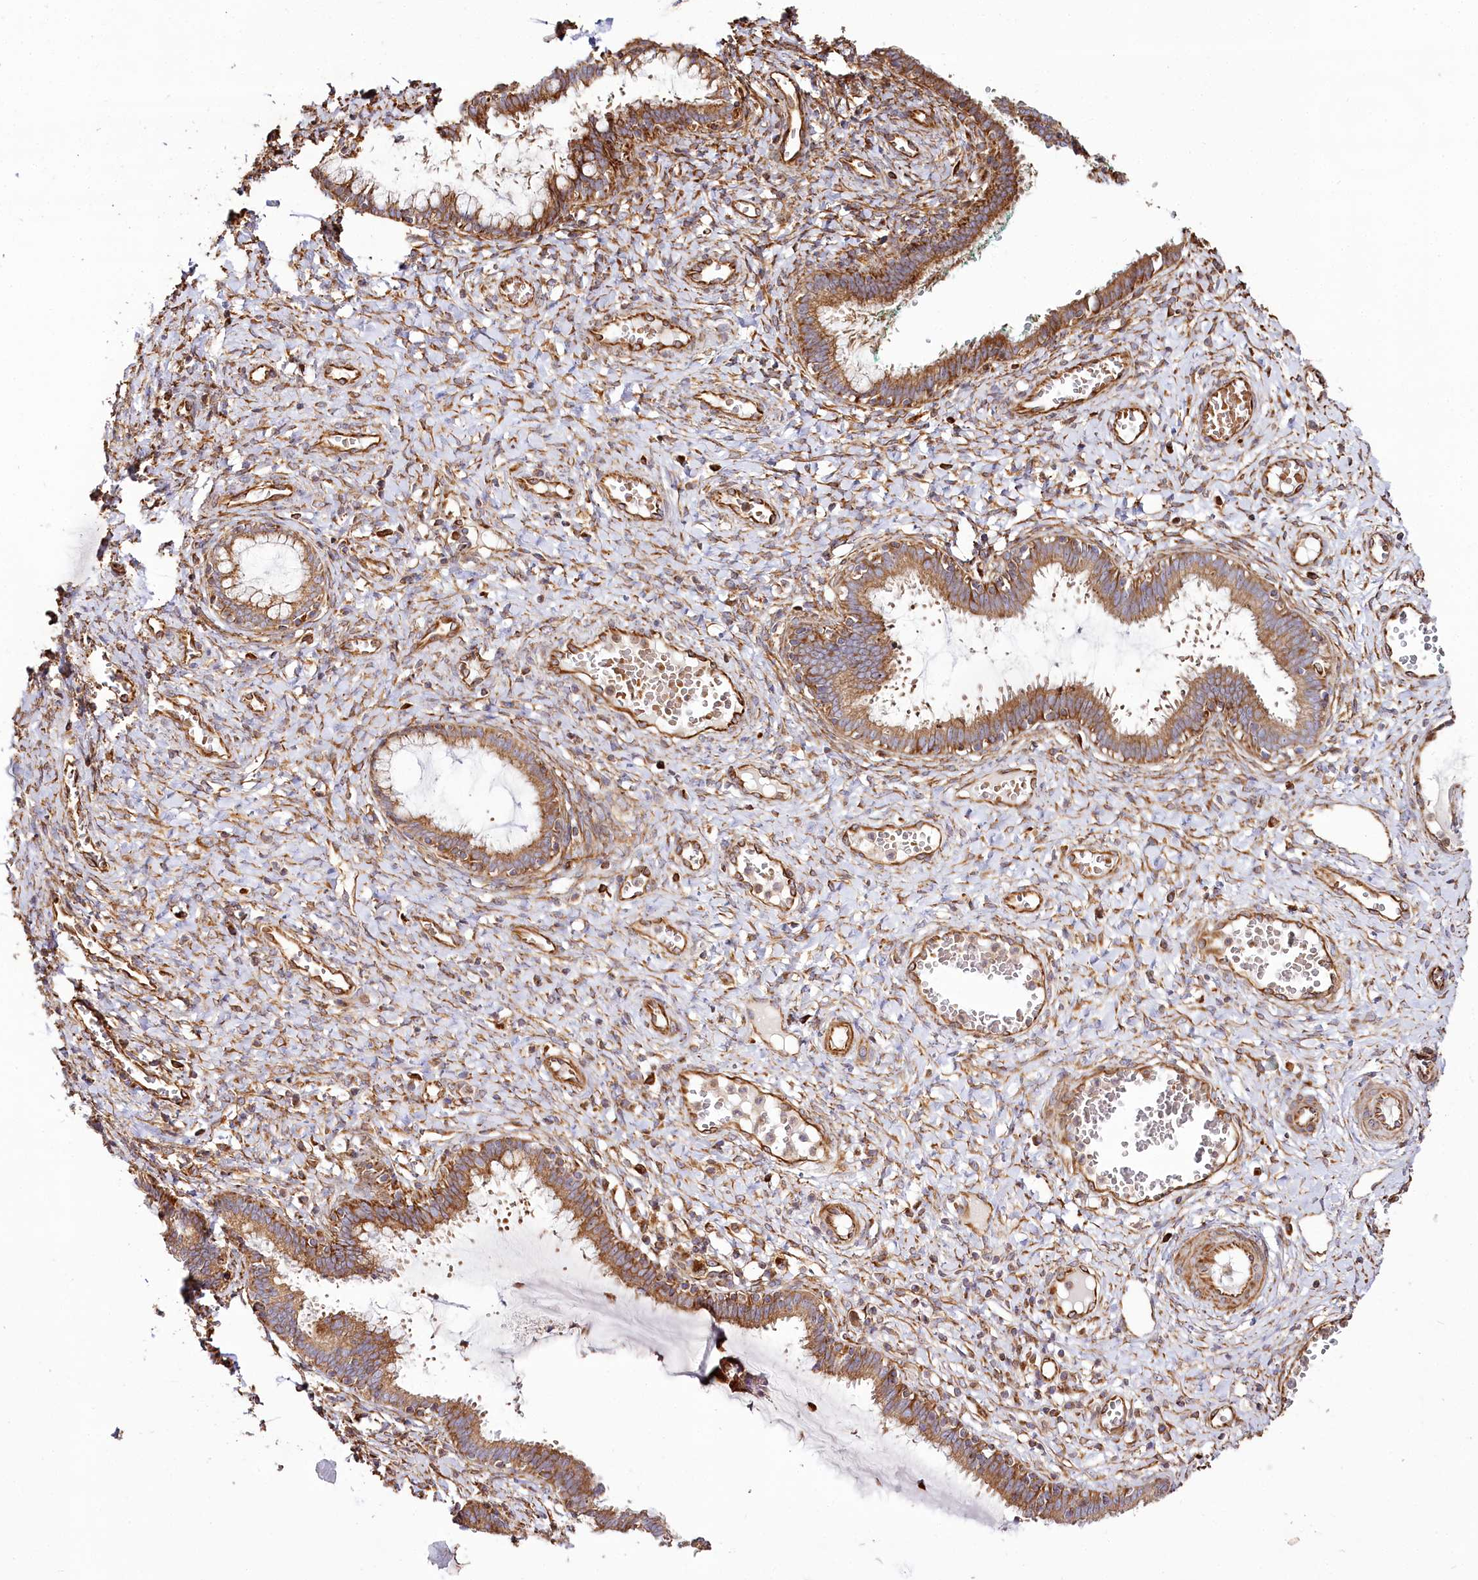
{"staining": {"intensity": "moderate", "quantity": ">75%", "location": "cytoplasmic/membranous"}, "tissue": "cervix", "cell_type": "Glandular cells", "image_type": "normal", "snomed": [{"axis": "morphology", "description": "Normal tissue, NOS"}, {"axis": "morphology", "description": "Adenocarcinoma, NOS"}, {"axis": "topography", "description": "Cervix"}], "caption": "Moderate cytoplasmic/membranous protein positivity is present in approximately >75% of glandular cells in cervix.", "gene": "THUMPD3", "patient": {"sex": "female", "age": 29}}